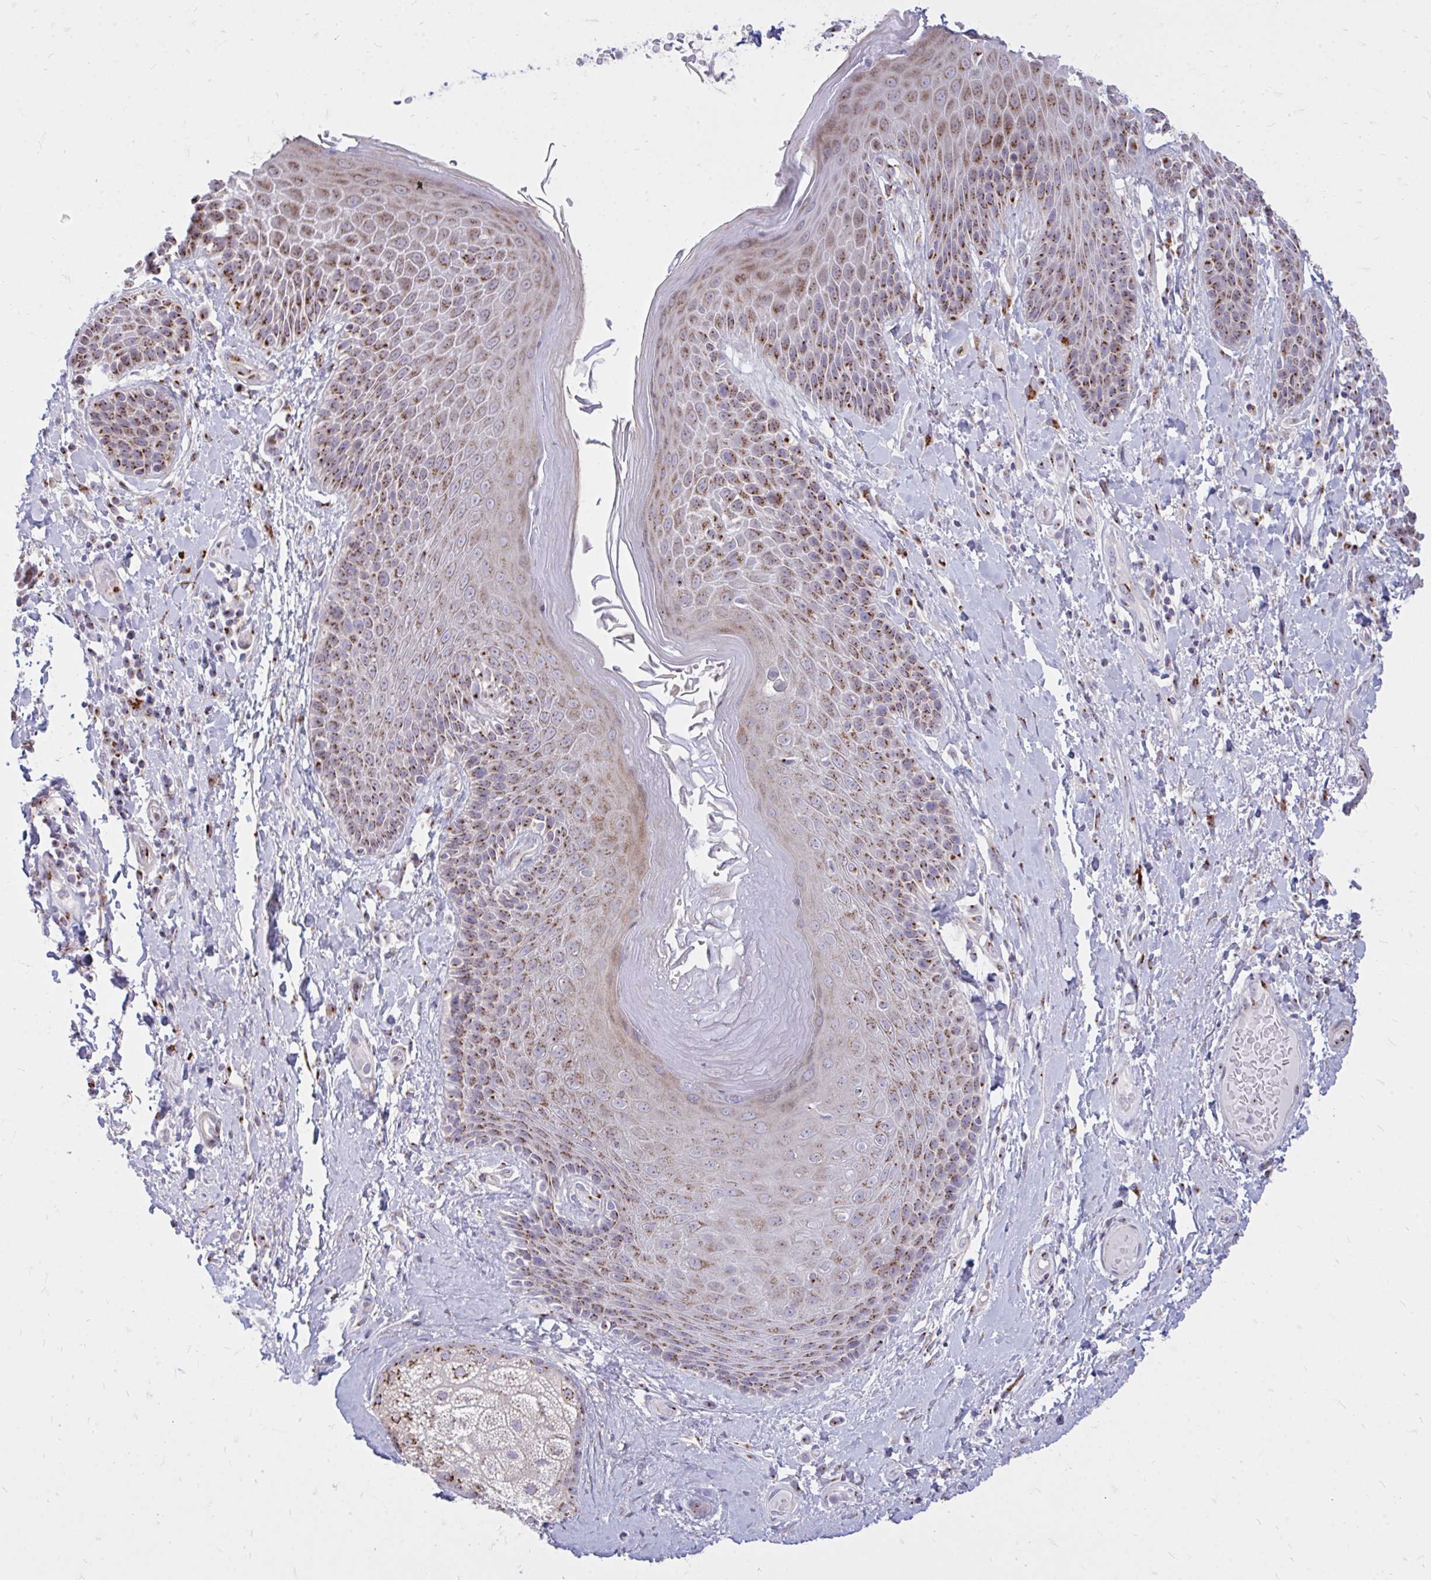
{"staining": {"intensity": "moderate", "quantity": ">75%", "location": "cytoplasmic/membranous"}, "tissue": "skin", "cell_type": "Epidermal cells", "image_type": "normal", "snomed": [{"axis": "morphology", "description": "Normal tissue, NOS"}, {"axis": "topography", "description": "Anal"}, {"axis": "topography", "description": "Peripheral nerve tissue"}], "caption": "Protein staining of benign skin shows moderate cytoplasmic/membranous staining in approximately >75% of epidermal cells. (DAB IHC with brightfield microscopy, high magnification).", "gene": "RAB6A", "patient": {"sex": "male", "age": 51}}